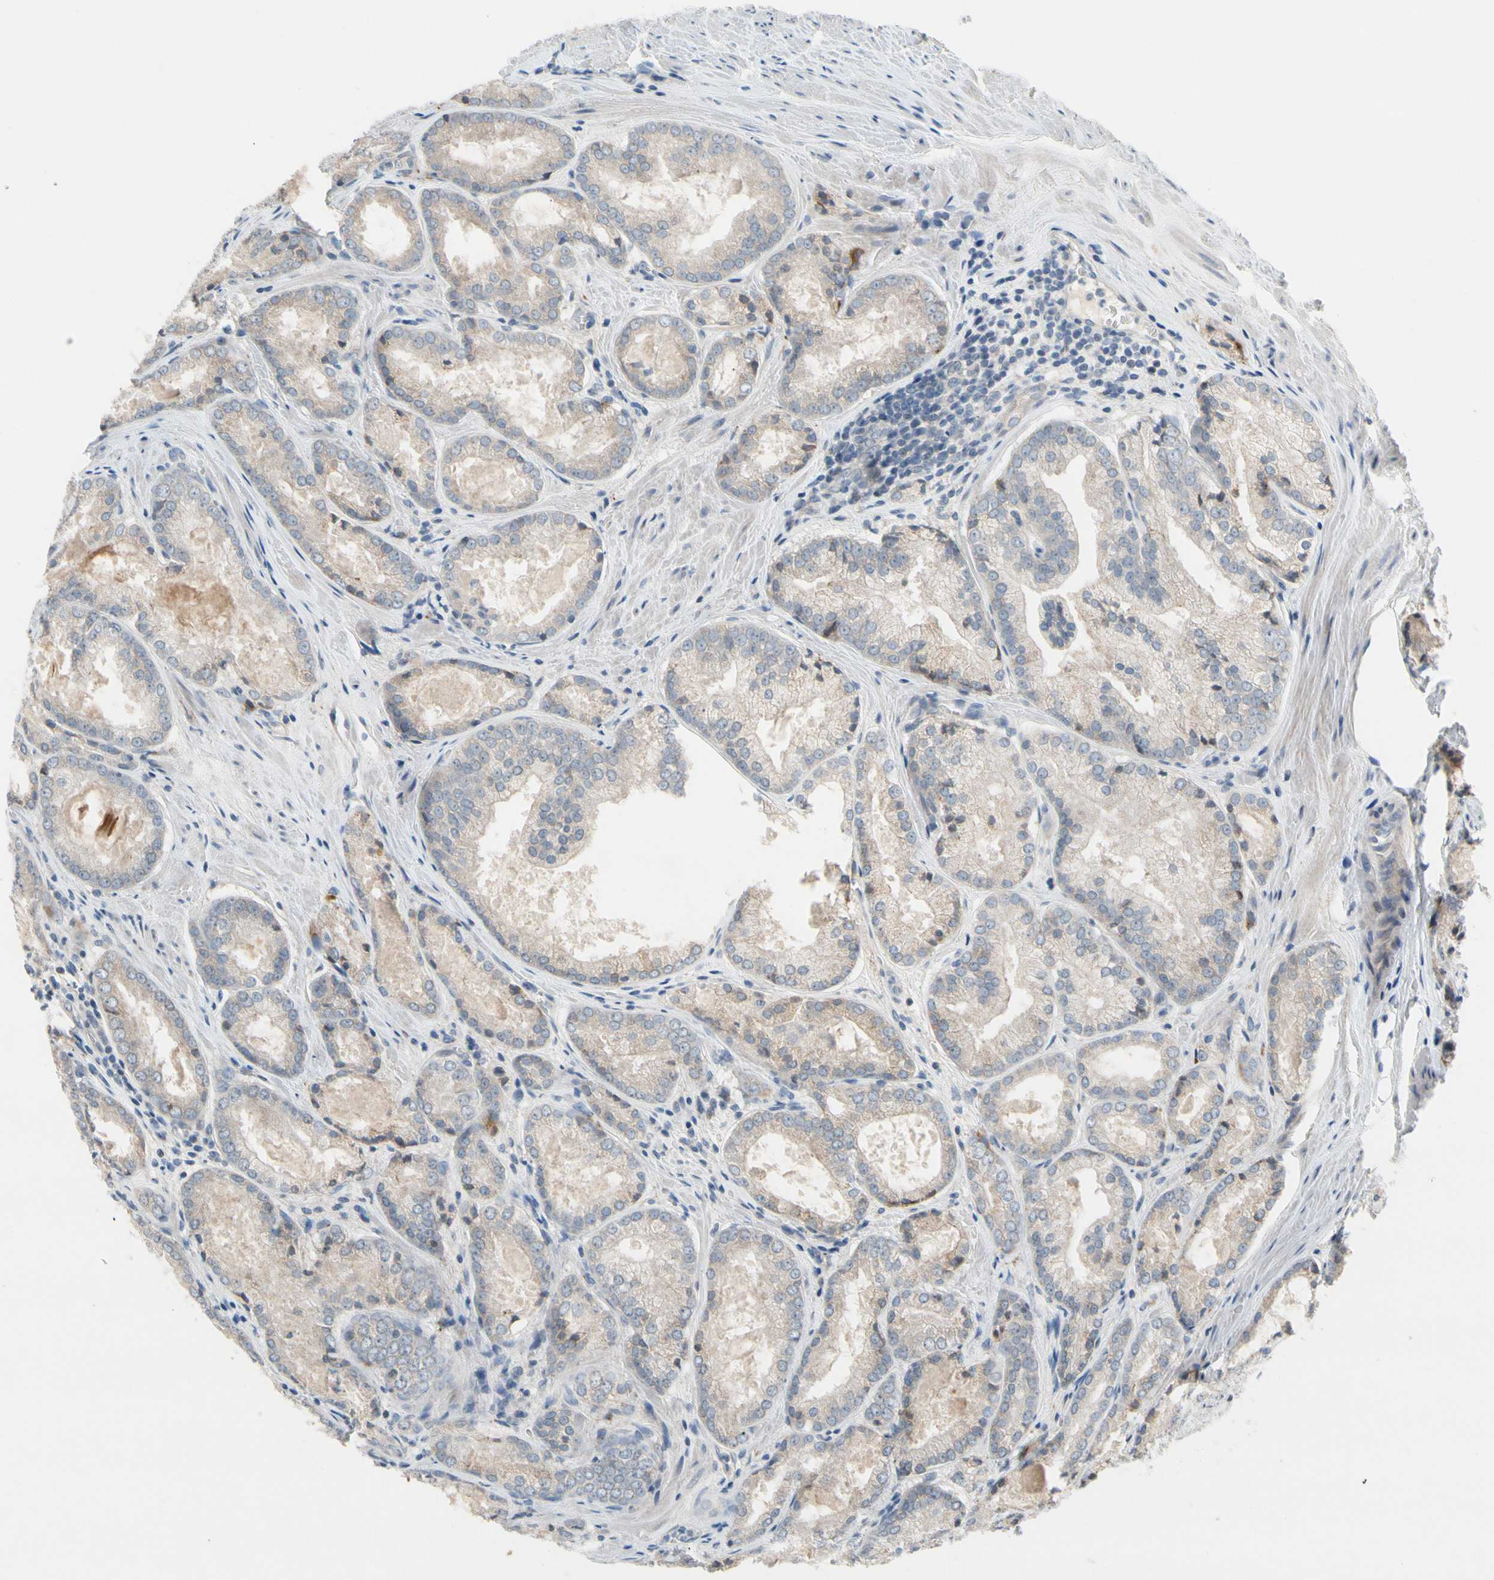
{"staining": {"intensity": "weak", "quantity": ">75%", "location": "cytoplasmic/membranous"}, "tissue": "prostate cancer", "cell_type": "Tumor cells", "image_type": "cancer", "snomed": [{"axis": "morphology", "description": "Adenocarcinoma, Low grade"}, {"axis": "topography", "description": "Prostate"}], "caption": "Immunohistochemical staining of human prostate adenocarcinoma (low-grade) shows weak cytoplasmic/membranous protein expression in approximately >75% of tumor cells.", "gene": "PIP5K1B", "patient": {"sex": "male", "age": 64}}